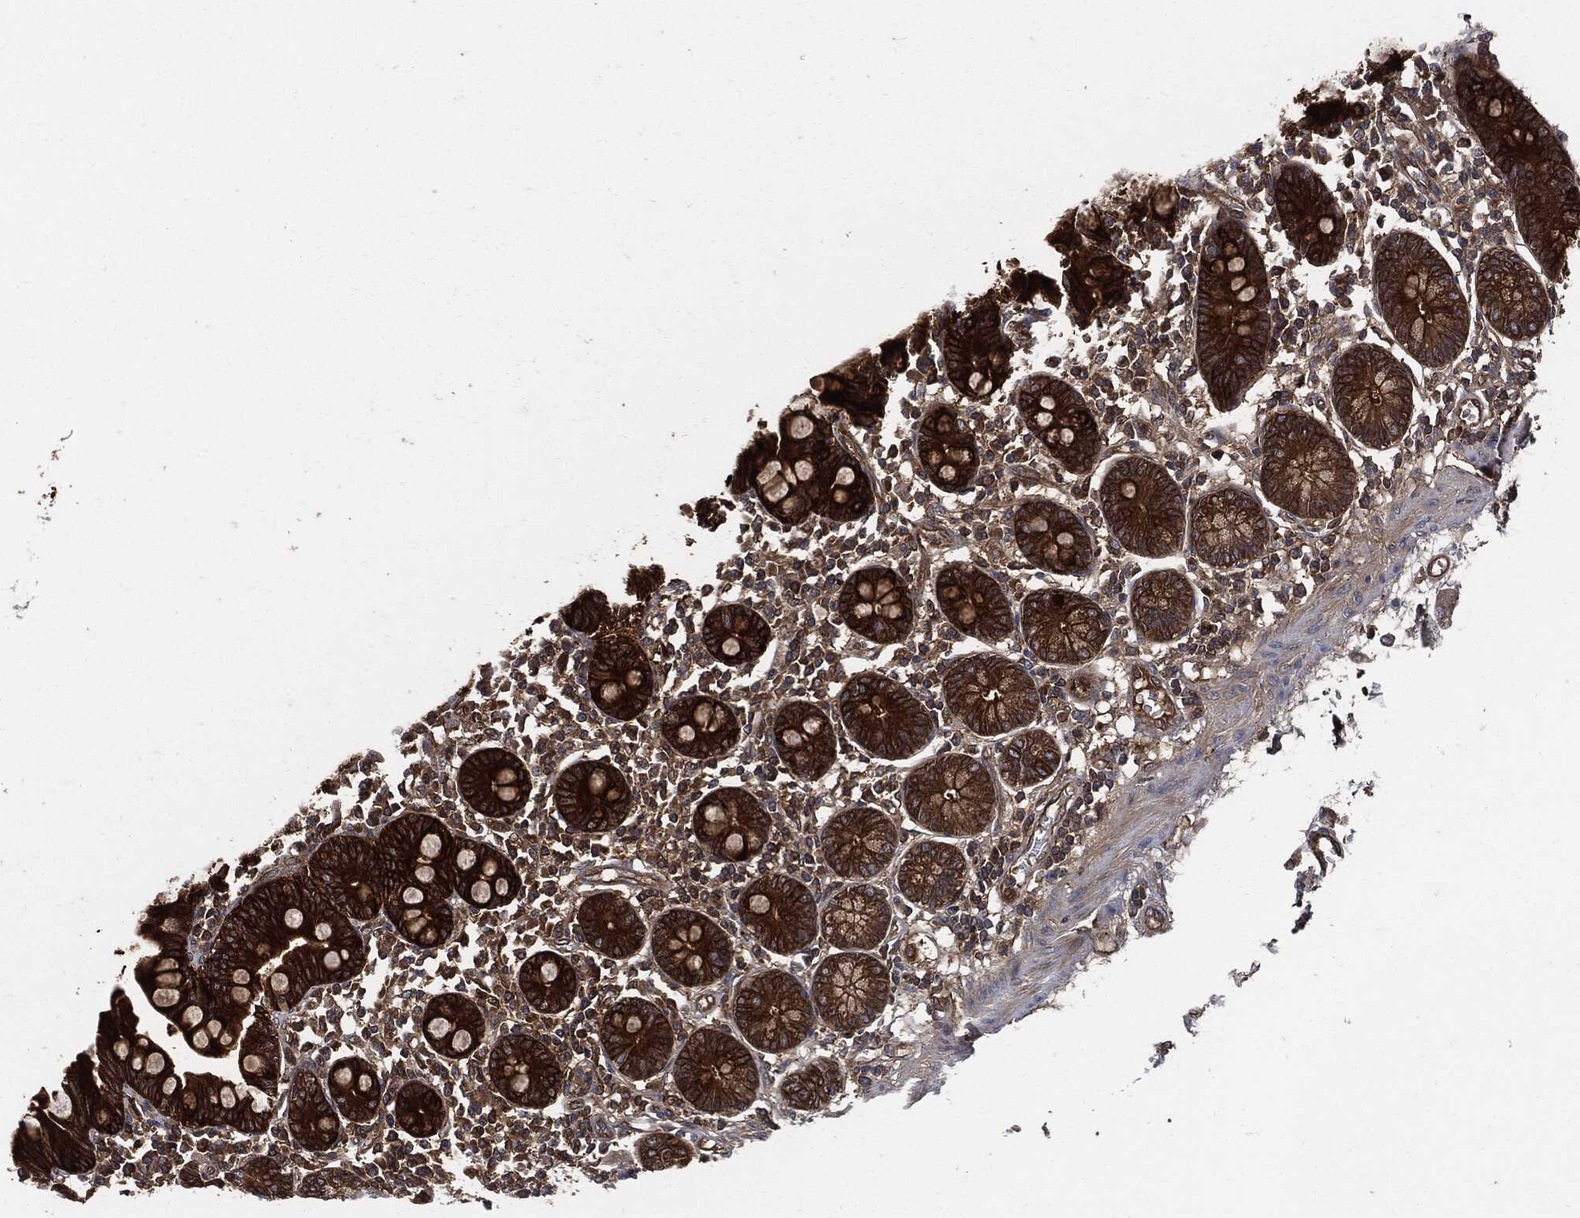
{"staining": {"intensity": "strong", "quantity": ">75%", "location": "cytoplasmic/membranous"}, "tissue": "small intestine", "cell_type": "Glandular cells", "image_type": "normal", "snomed": [{"axis": "morphology", "description": "Normal tissue, NOS"}, {"axis": "topography", "description": "Small intestine"}], "caption": "IHC (DAB) staining of benign small intestine displays strong cytoplasmic/membranous protein positivity in about >75% of glandular cells. (brown staining indicates protein expression, while blue staining denotes nuclei).", "gene": "XPNPEP1", "patient": {"sex": "male", "age": 88}}